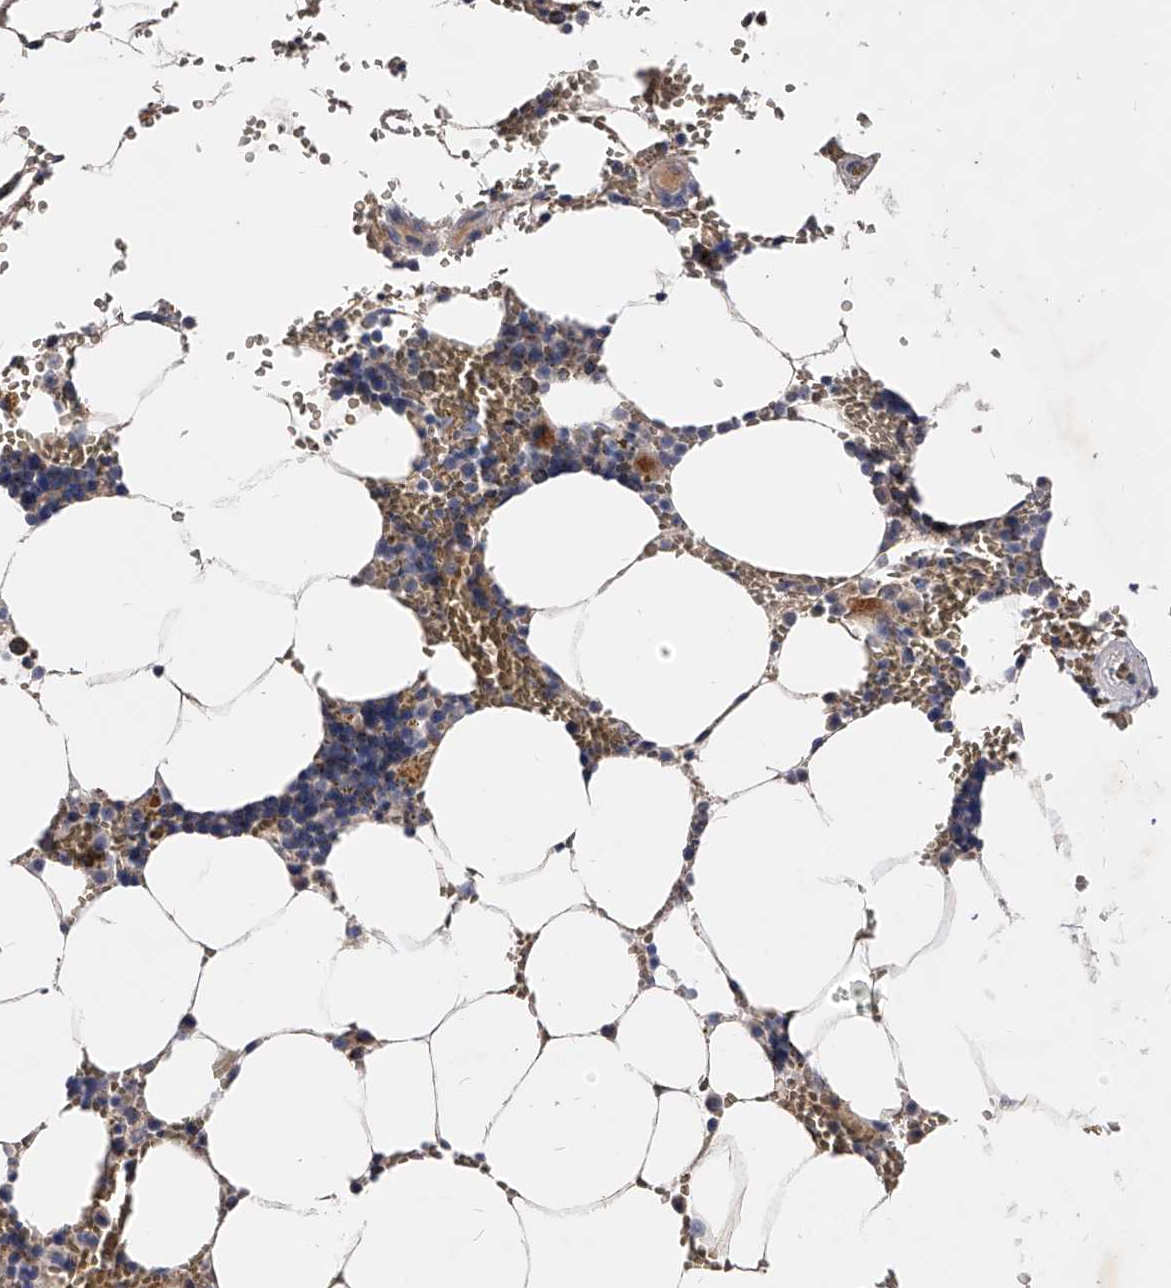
{"staining": {"intensity": "weak", "quantity": "<25%", "location": "cytoplasmic/membranous,nuclear"}, "tissue": "bone marrow", "cell_type": "Hematopoietic cells", "image_type": "normal", "snomed": [{"axis": "morphology", "description": "Normal tissue, NOS"}, {"axis": "topography", "description": "Bone marrow"}], "caption": "This is a photomicrograph of immunohistochemistry (IHC) staining of normal bone marrow, which shows no expression in hematopoietic cells.", "gene": "ZNF529", "patient": {"sex": "male", "age": 70}}